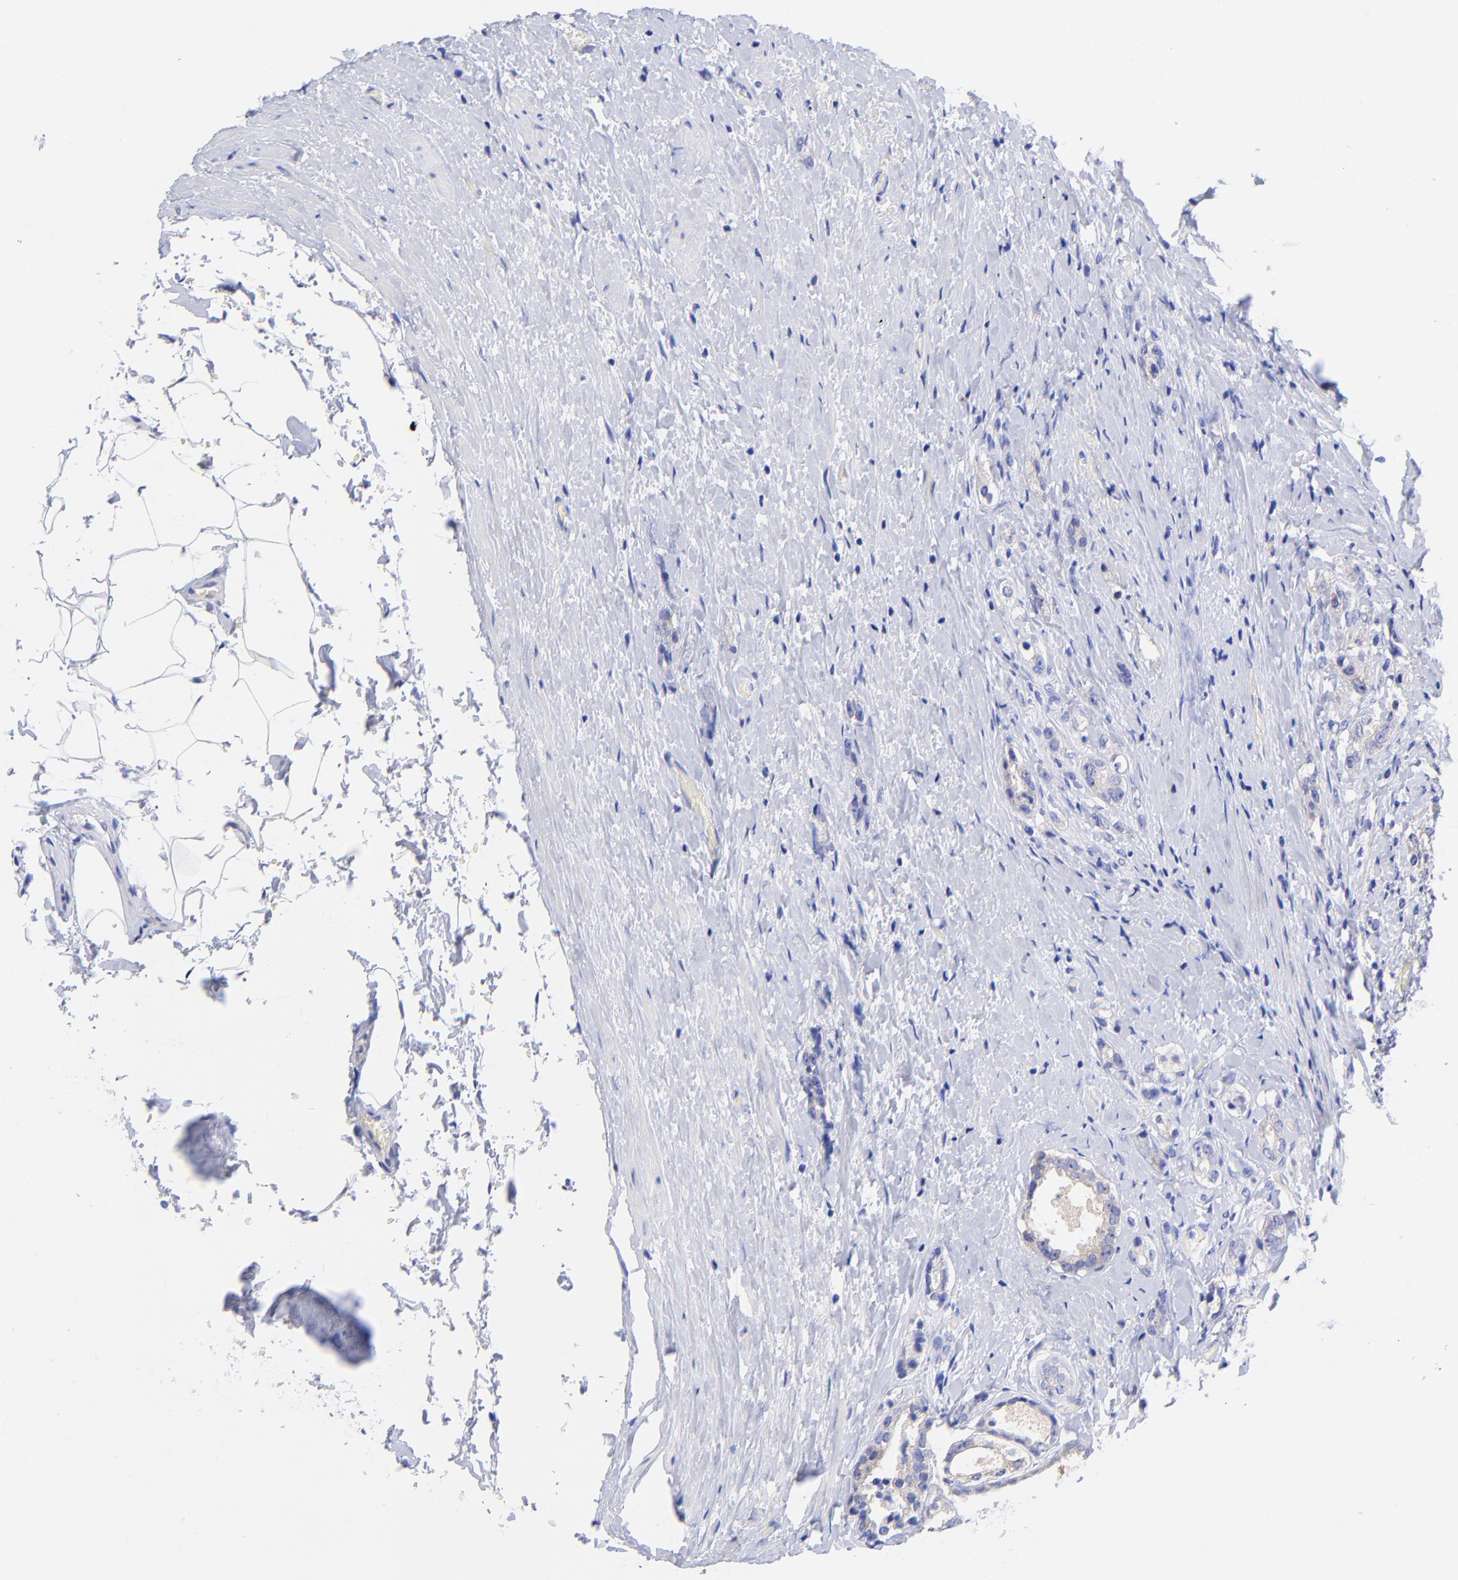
{"staining": {"intensity": "weak", "quantity": "<25%", "location": "cytoplasmic/membranous"}, "tissue": "prostate cancer", "cell_type": "Tumor cells", "image_type": "cancer", "snomed": [{"axis": "morphology", "description": "Adenocarcinoma, Medium grade"}, {"axis": "topography", "description": "Prostate"}], "caption": "An image of adenocarcinoma (medium-grade) (prostate) stained for a protein reveals no brown staining in tumor cells. (IHC, brightfield microscopy, high magnification).", "gene": "GPHN", "patient": {"sex": "male", "age": 59}}